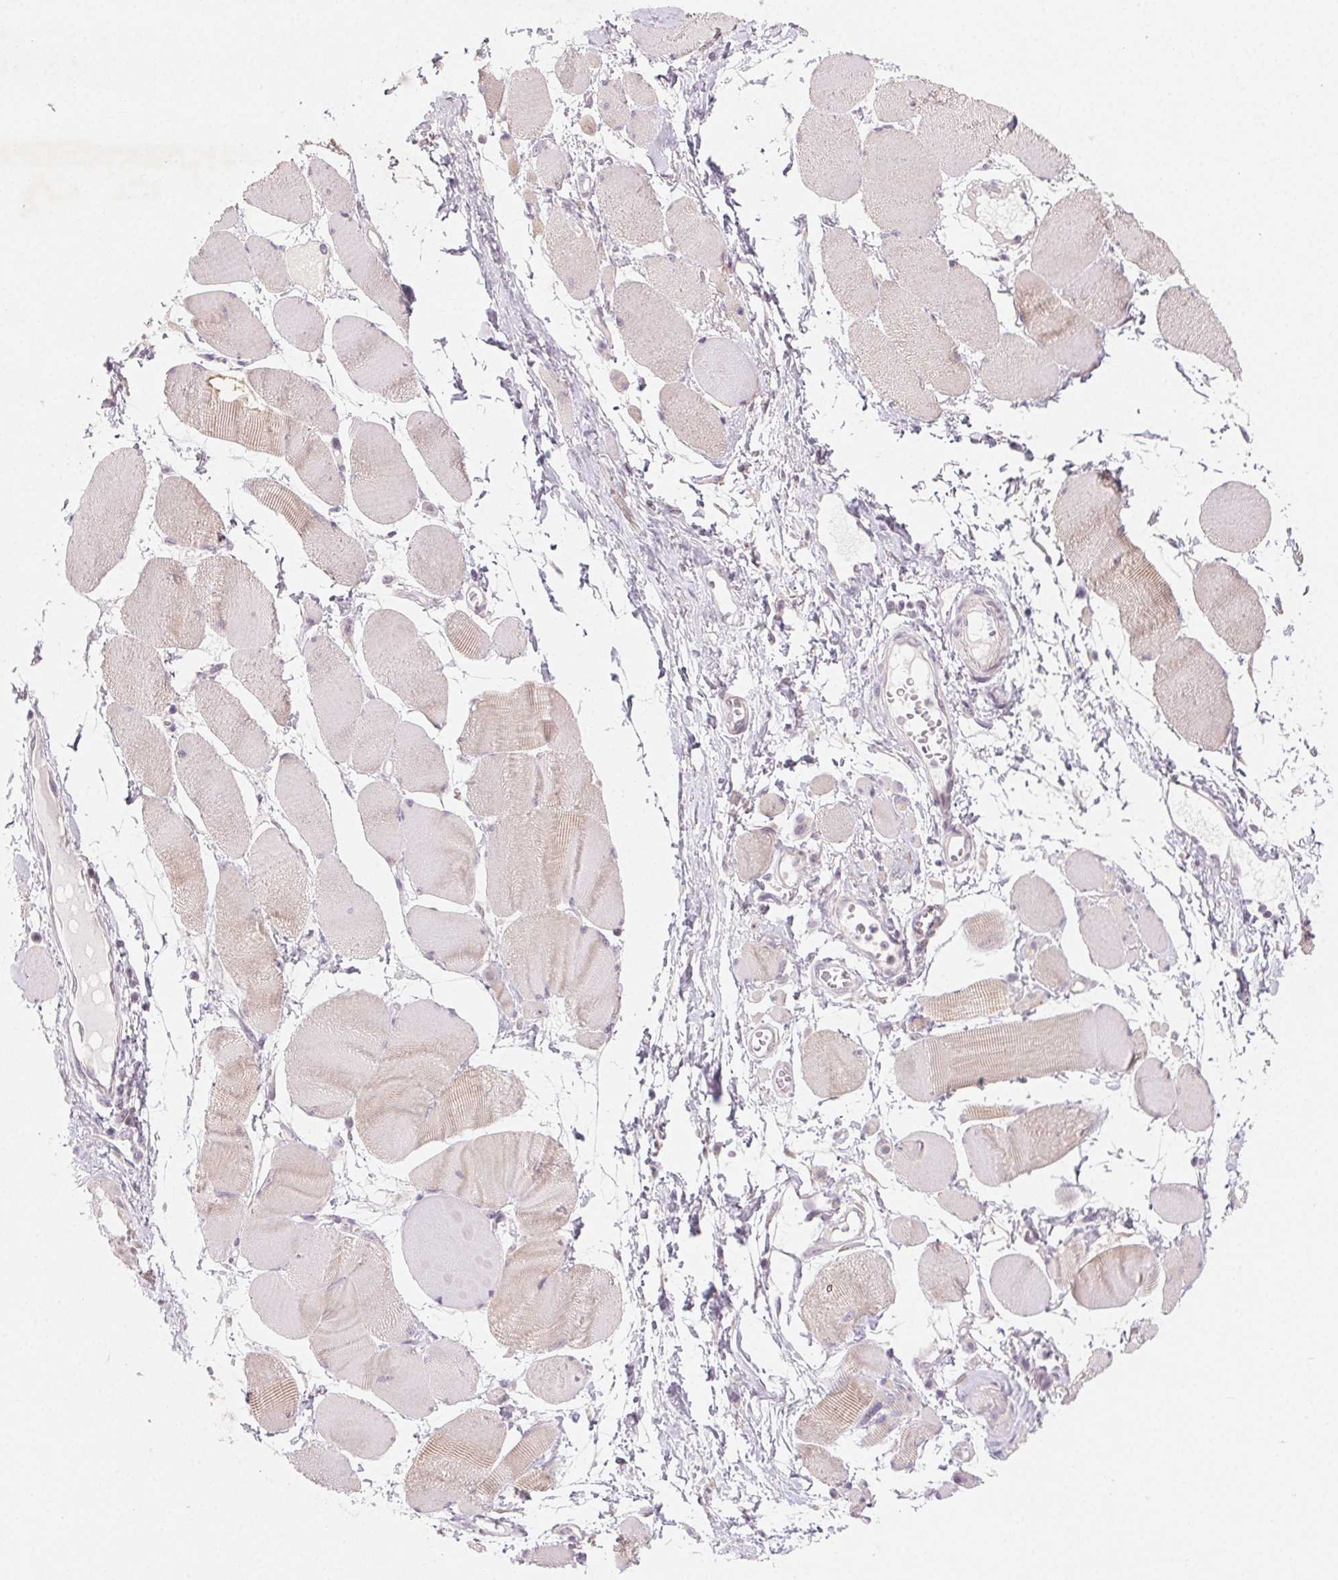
{"staining": {"intensity": "weak", "quantity": "25%-75%", "location": "cytoplasmic/membranous"}, "tissue": "skeletal muscle", "cell_type": "Myocytes", "image_type": "normal", "snomed": [{"axis": "morphology", "description": "Normal tissue, NOS"}, {"axis": "topography", "description": "Skeletal muscle"}], "caption": "IHC (DAB (3,3'-diaminobenzidine)) staining of benign skeletal muscle demonstrates weak cytoplasmic/membranous protein expression in about 25%-75% of myocytes. Immunohistochemistry stains the protein in brown and the nuclei are stained blue.", "gene": "MYBL1", "patient": {"sex": "female", "age": 75}}